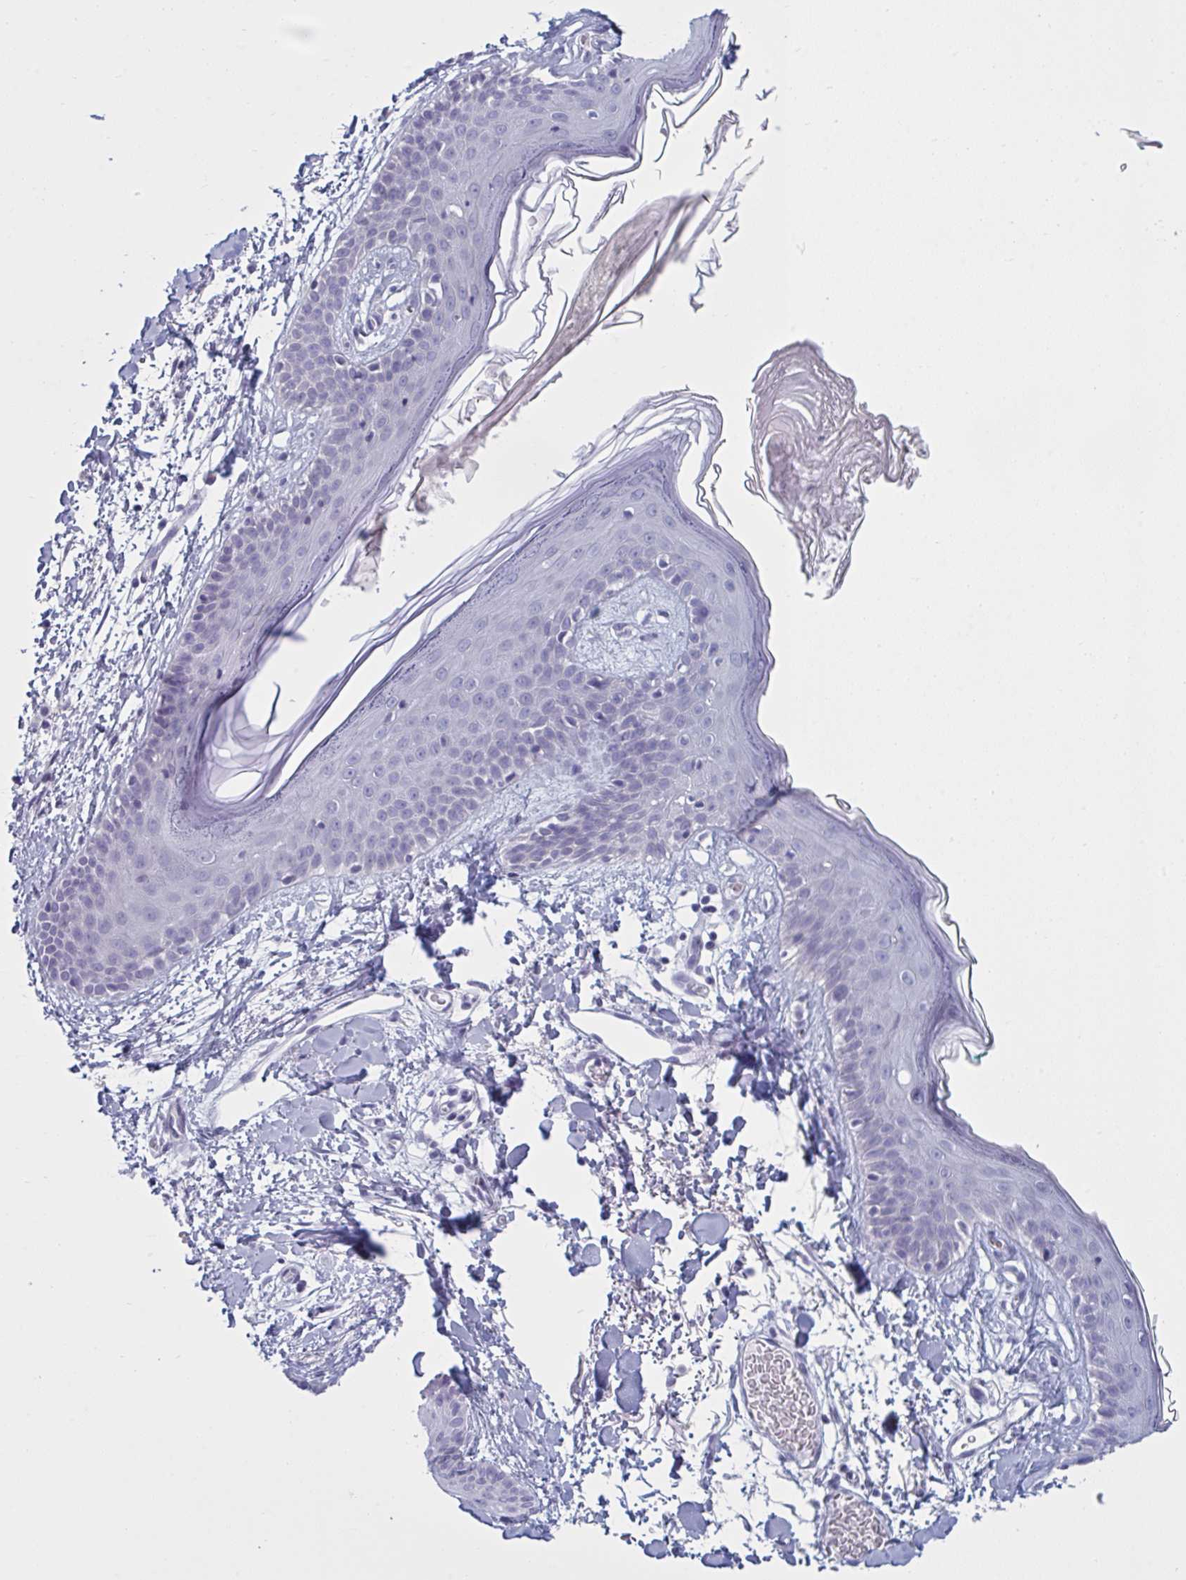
{"staining": {"intensity": "negative", "quantity": "none", "location": "none"}, "tissue": "skin", "cell_type": "Fibroblasts", "image_type": "normal", "snomed": [{"axis": "morphology", "description": "Normal tissue, NOS"}, {"axis": "topography", "description": "Skin"}], "caption": "IHC of benign skin demonstrates no positivity in fibroblasts.", "gene": "NDUFC2", "patient": {"sex": "male", "age": 79}}